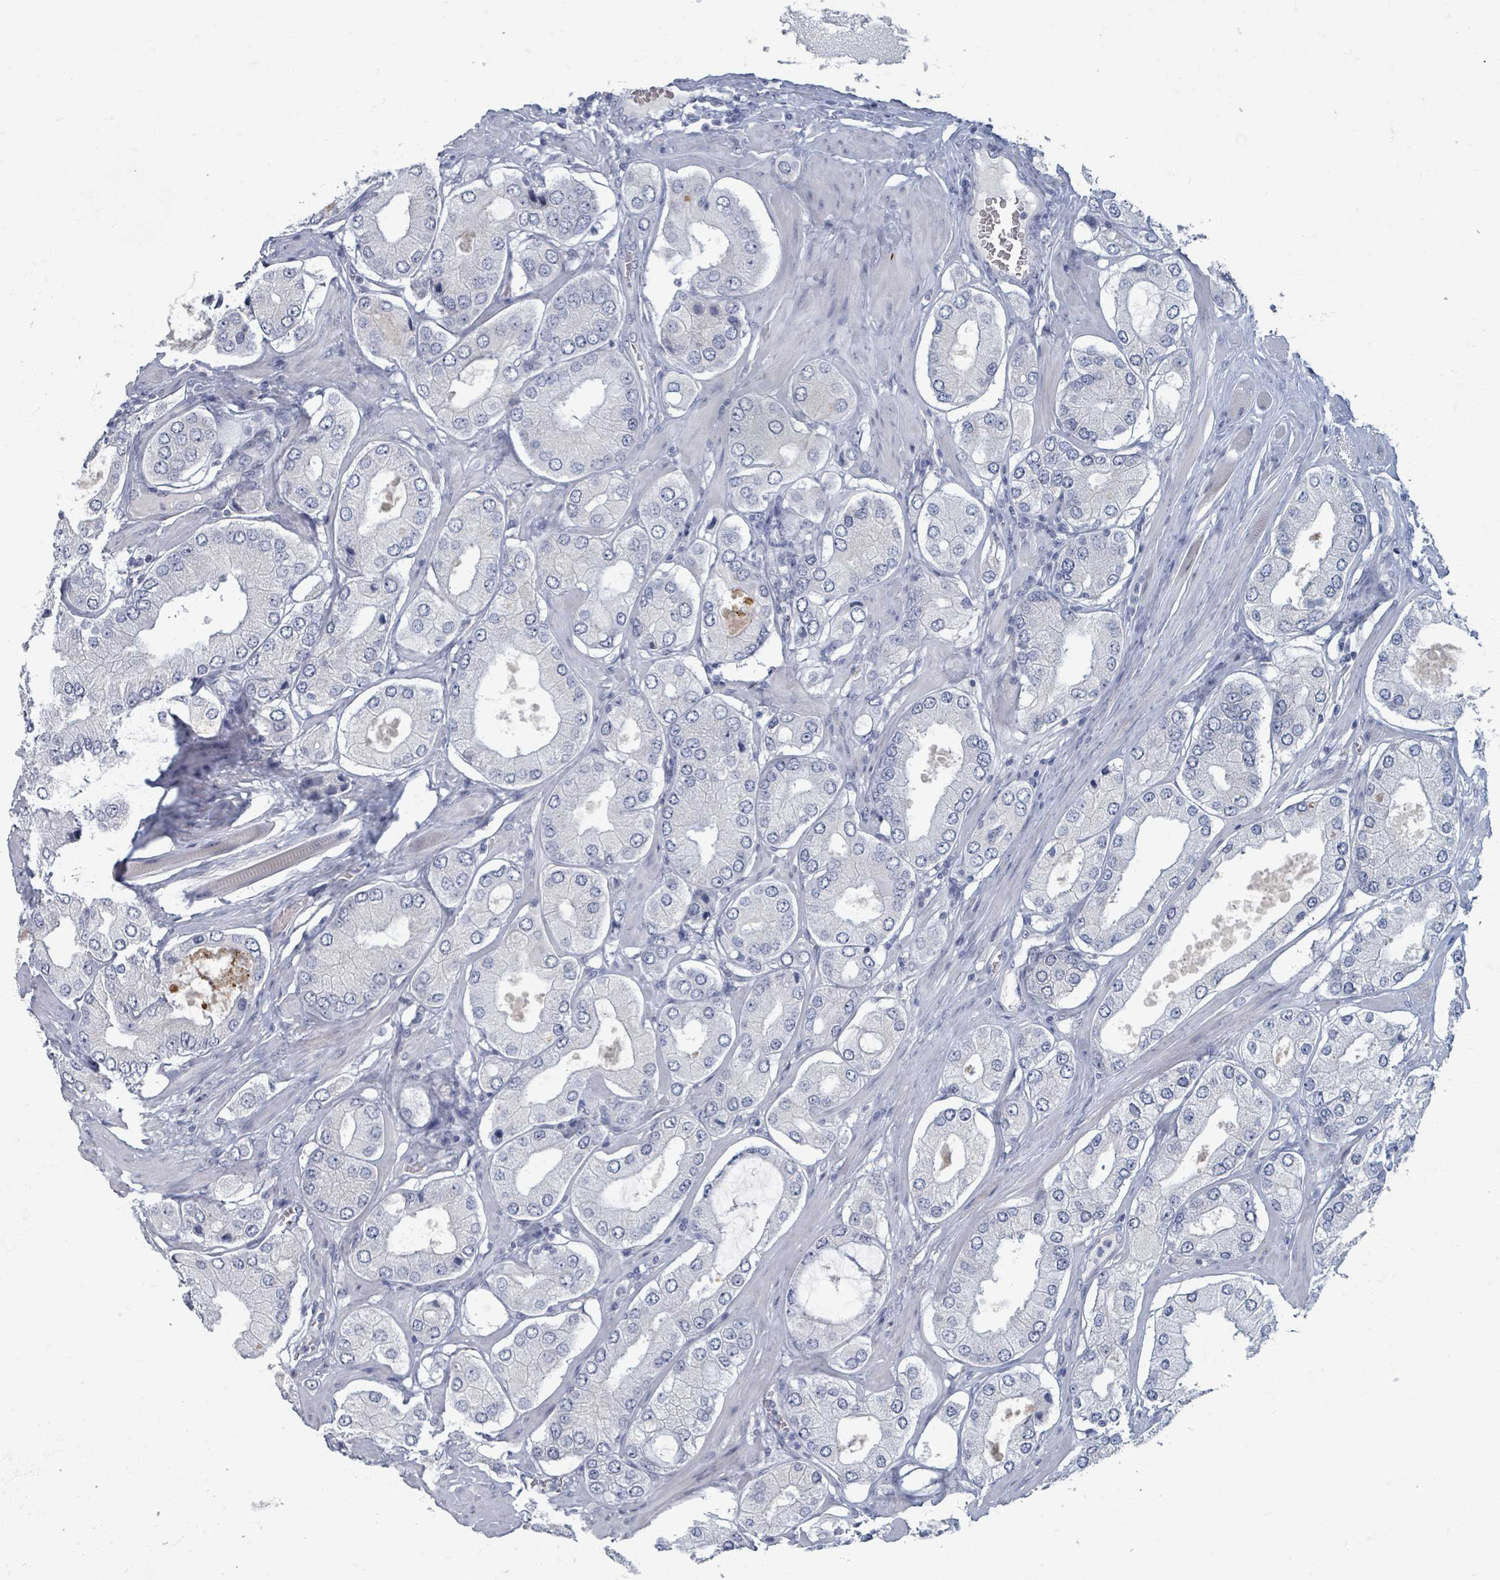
{"staining": {"intensity": "negative", "quantity": "none", "location": "none"}, "tissue": "prostate cancer", "cell_type": "Tumor cells", "image_type": "cancer", "snomed": [{"axis": "morphology", "description": "Adenocarcinoma, Low grade"}, {"axis": "topography", "description": "Prostate"}], "caption": "Tumor cells show no significant positivity in low-grade adenocarcinoma (prostate). (DAB (3,3'-diaminobenzidine) immunohistochemistry (IHC) with hematoxylin counter stain).", "gene": "WNT11", "patient": {"sex": "male", "age": 42}}